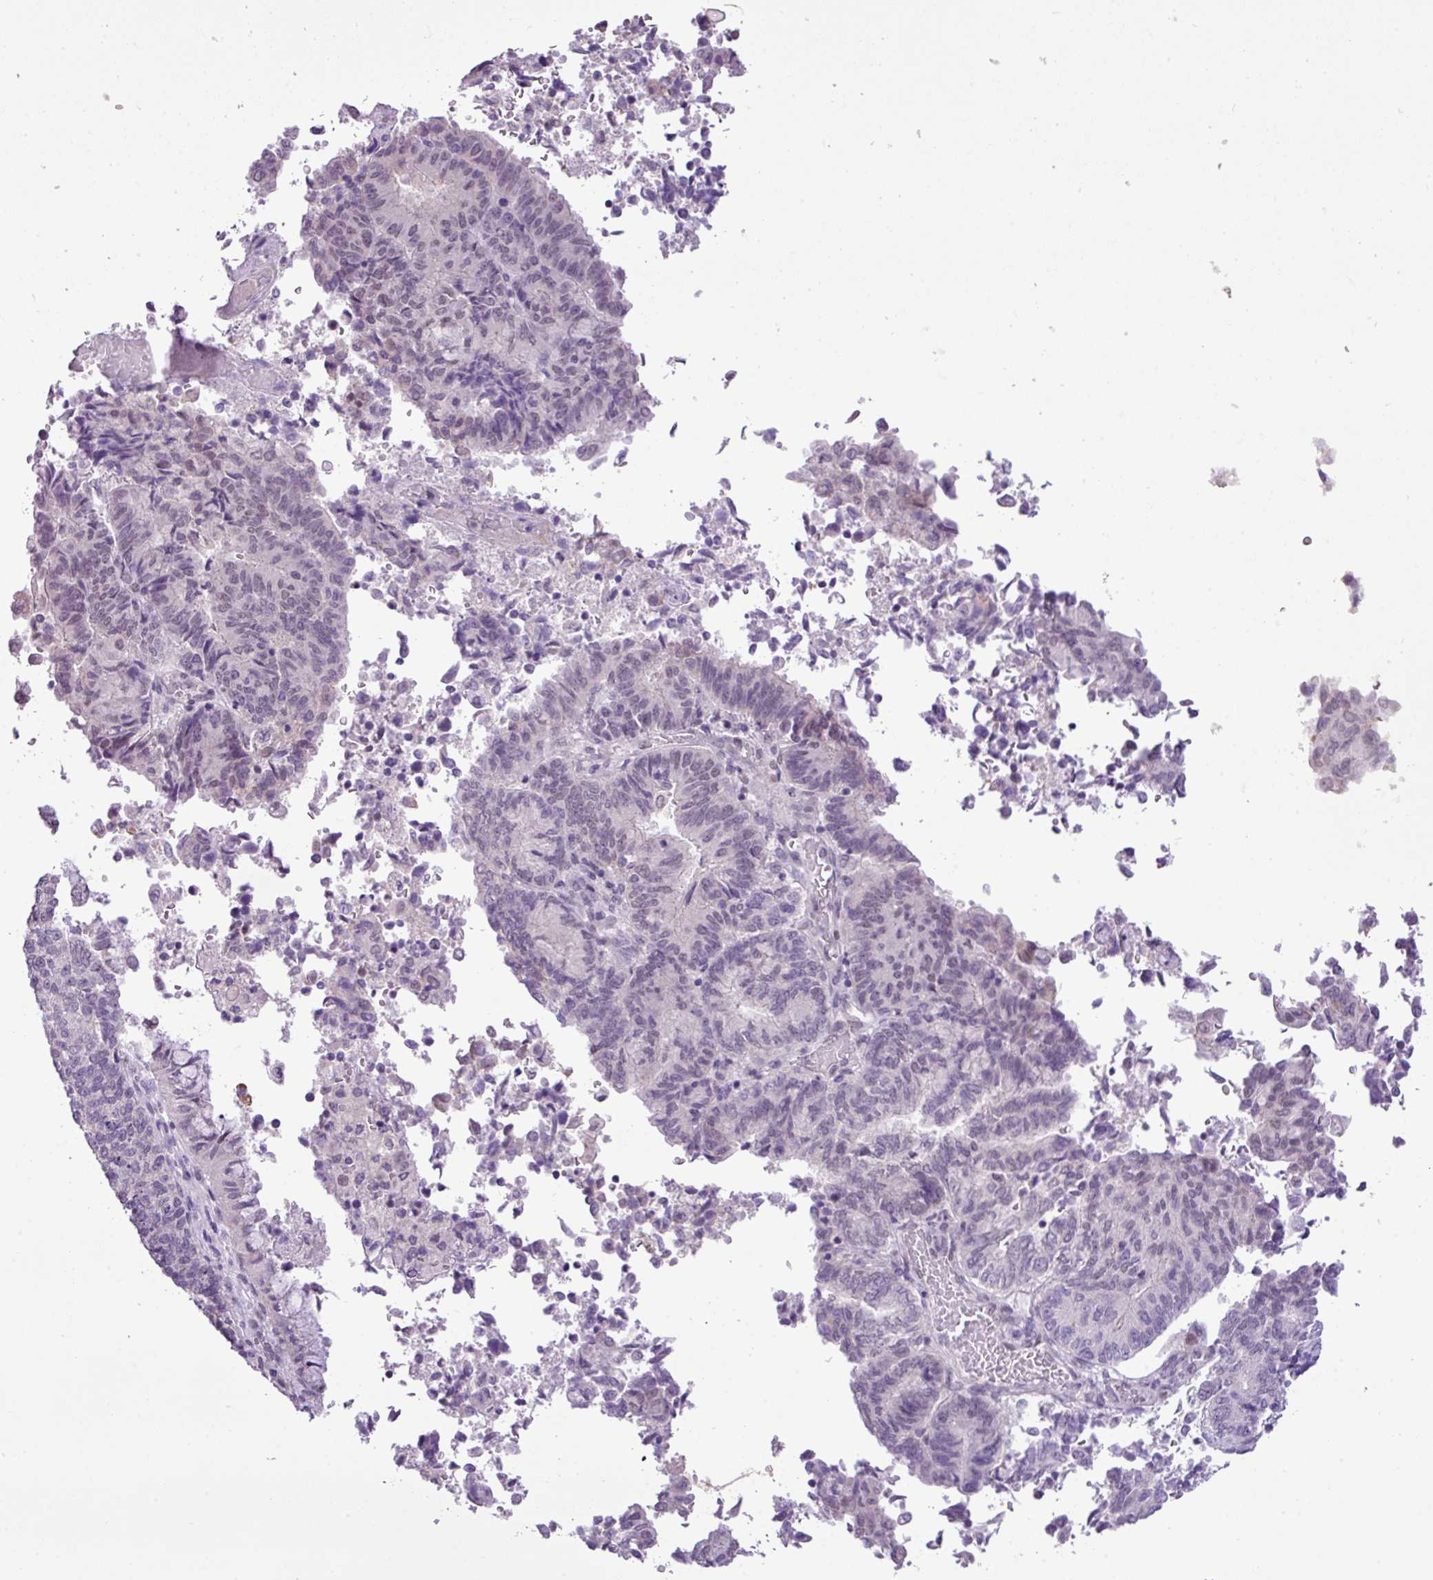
{"staining": {"intensity": "weak", "quantity": "<25%", "location": "nuclear"}, "tissue": "endometrial cancer", "cell_type": "Tumor cells", "image_type": "cancer", "snomed": [{"axis": "morphology", "description": "Adenocarcinoma, NOS"}, {"axis": "topography", "description": "Endometrium"}], "caption": "Immunohistochemistry (IHC) micrograph of human endometrial adenocarcinoma stained for a protein (brown), which reveals no positivity in tumor cells. (DAB (3,3'-diaminobenzidine) immunohistochemistry visualized using brightfield microscopy, high magnification).", "gene": "YLPM1", "patient": {"sex": "female", "age": 80}}